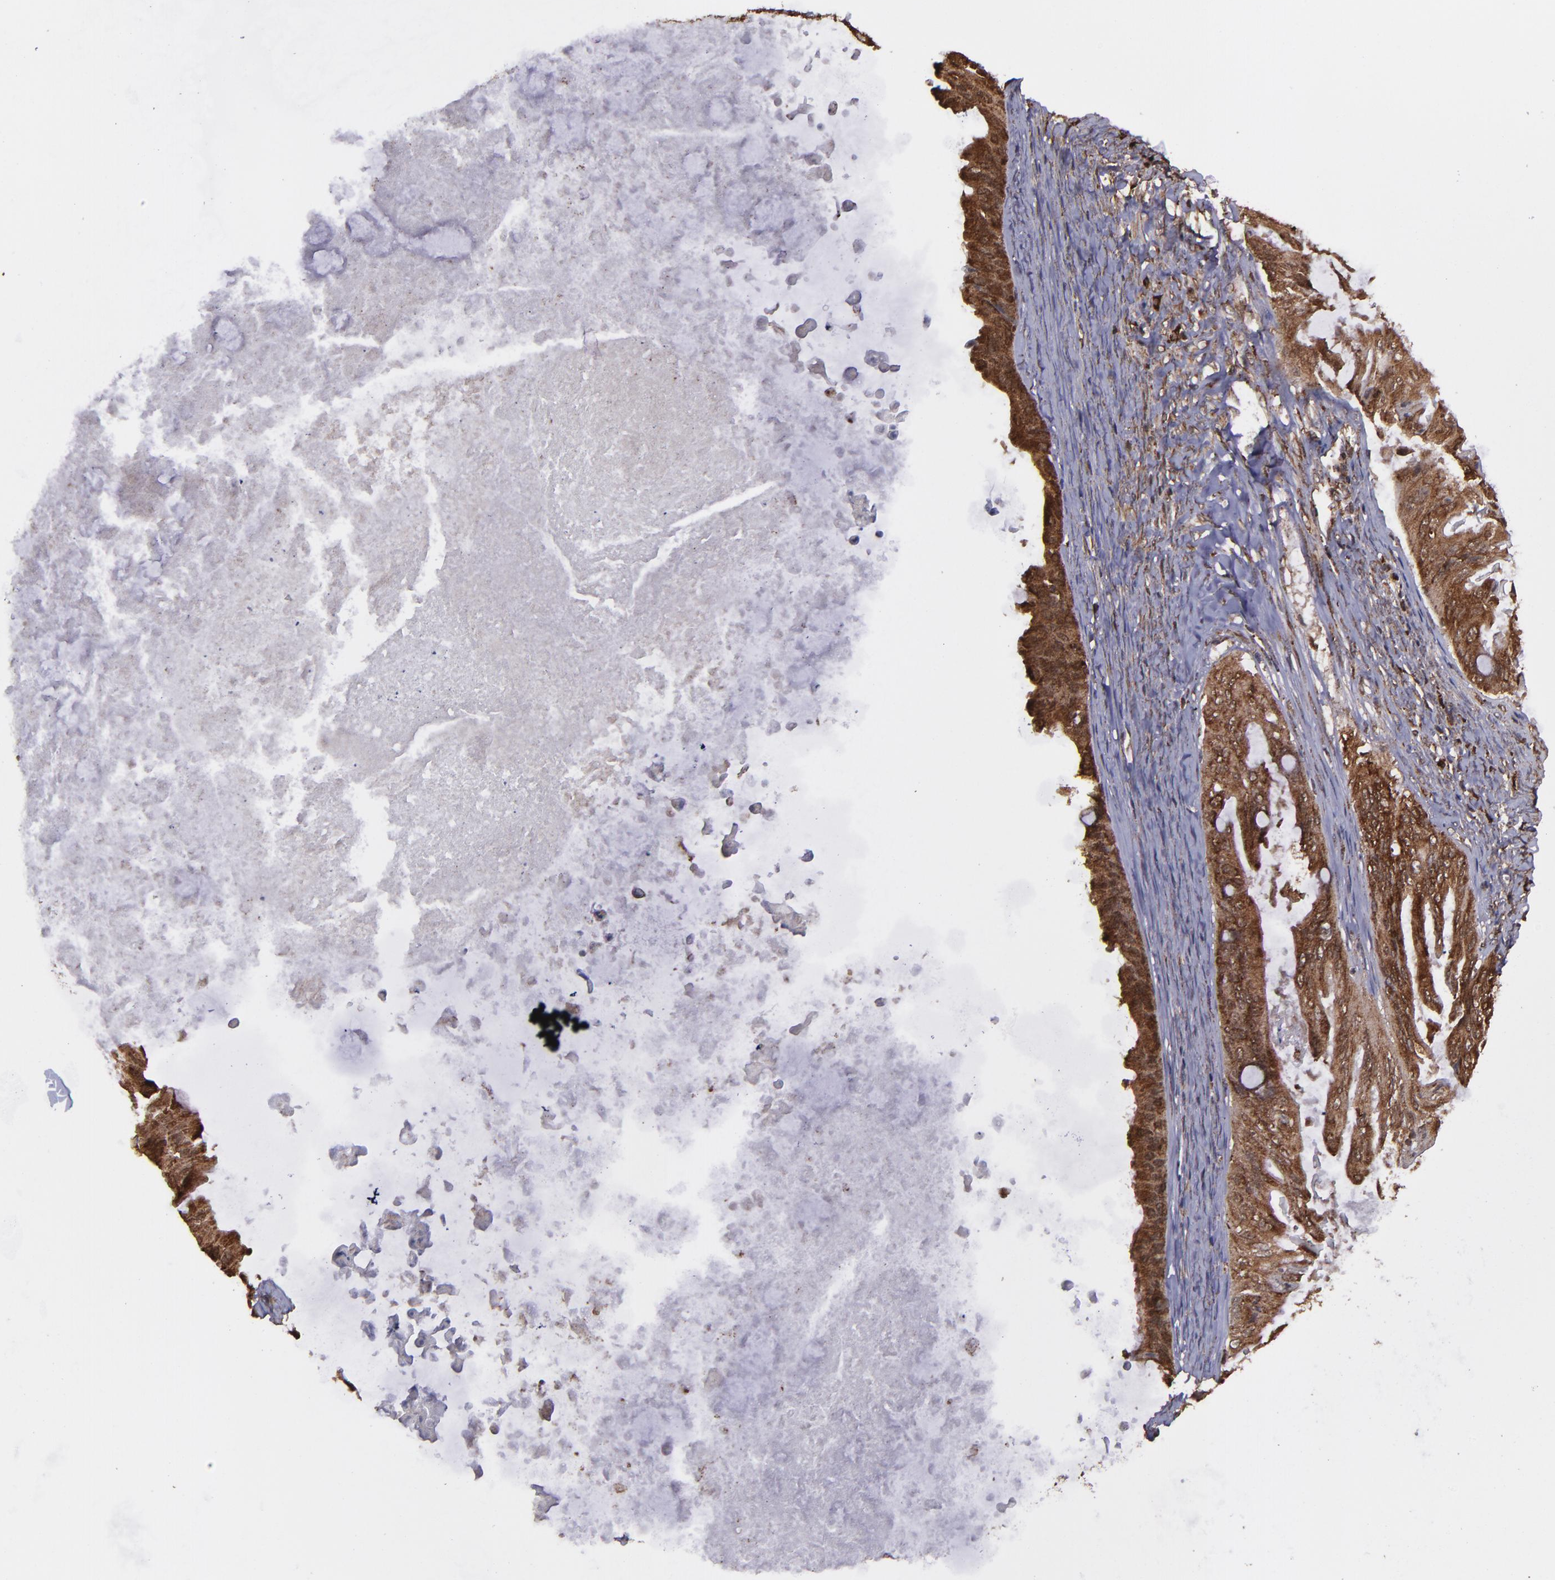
{"staining": {"intensity": "strong", "quantity": ">75%", "location": "cytoplasmic/membranous,nuclear"}, "tissue": "ovarian cancer", "cell_type": "Tumor cells", "image_type": "cancer", "snomed": [{"axis": "morphology", "description": "Cystadenocarcinoma, mucinous, NOS"}, {"axis": "topography", "description": "Ovary"}], "caption": "Human ovarian mucinous cystadenocarcinoma stained with a brown dye shows strong cytoplasmic/membranous and nuclear positive staining in about >75% of tumor cells.", "gene": "EIF4ENIF1", "patient": {"sex": "female", "age": 37}}